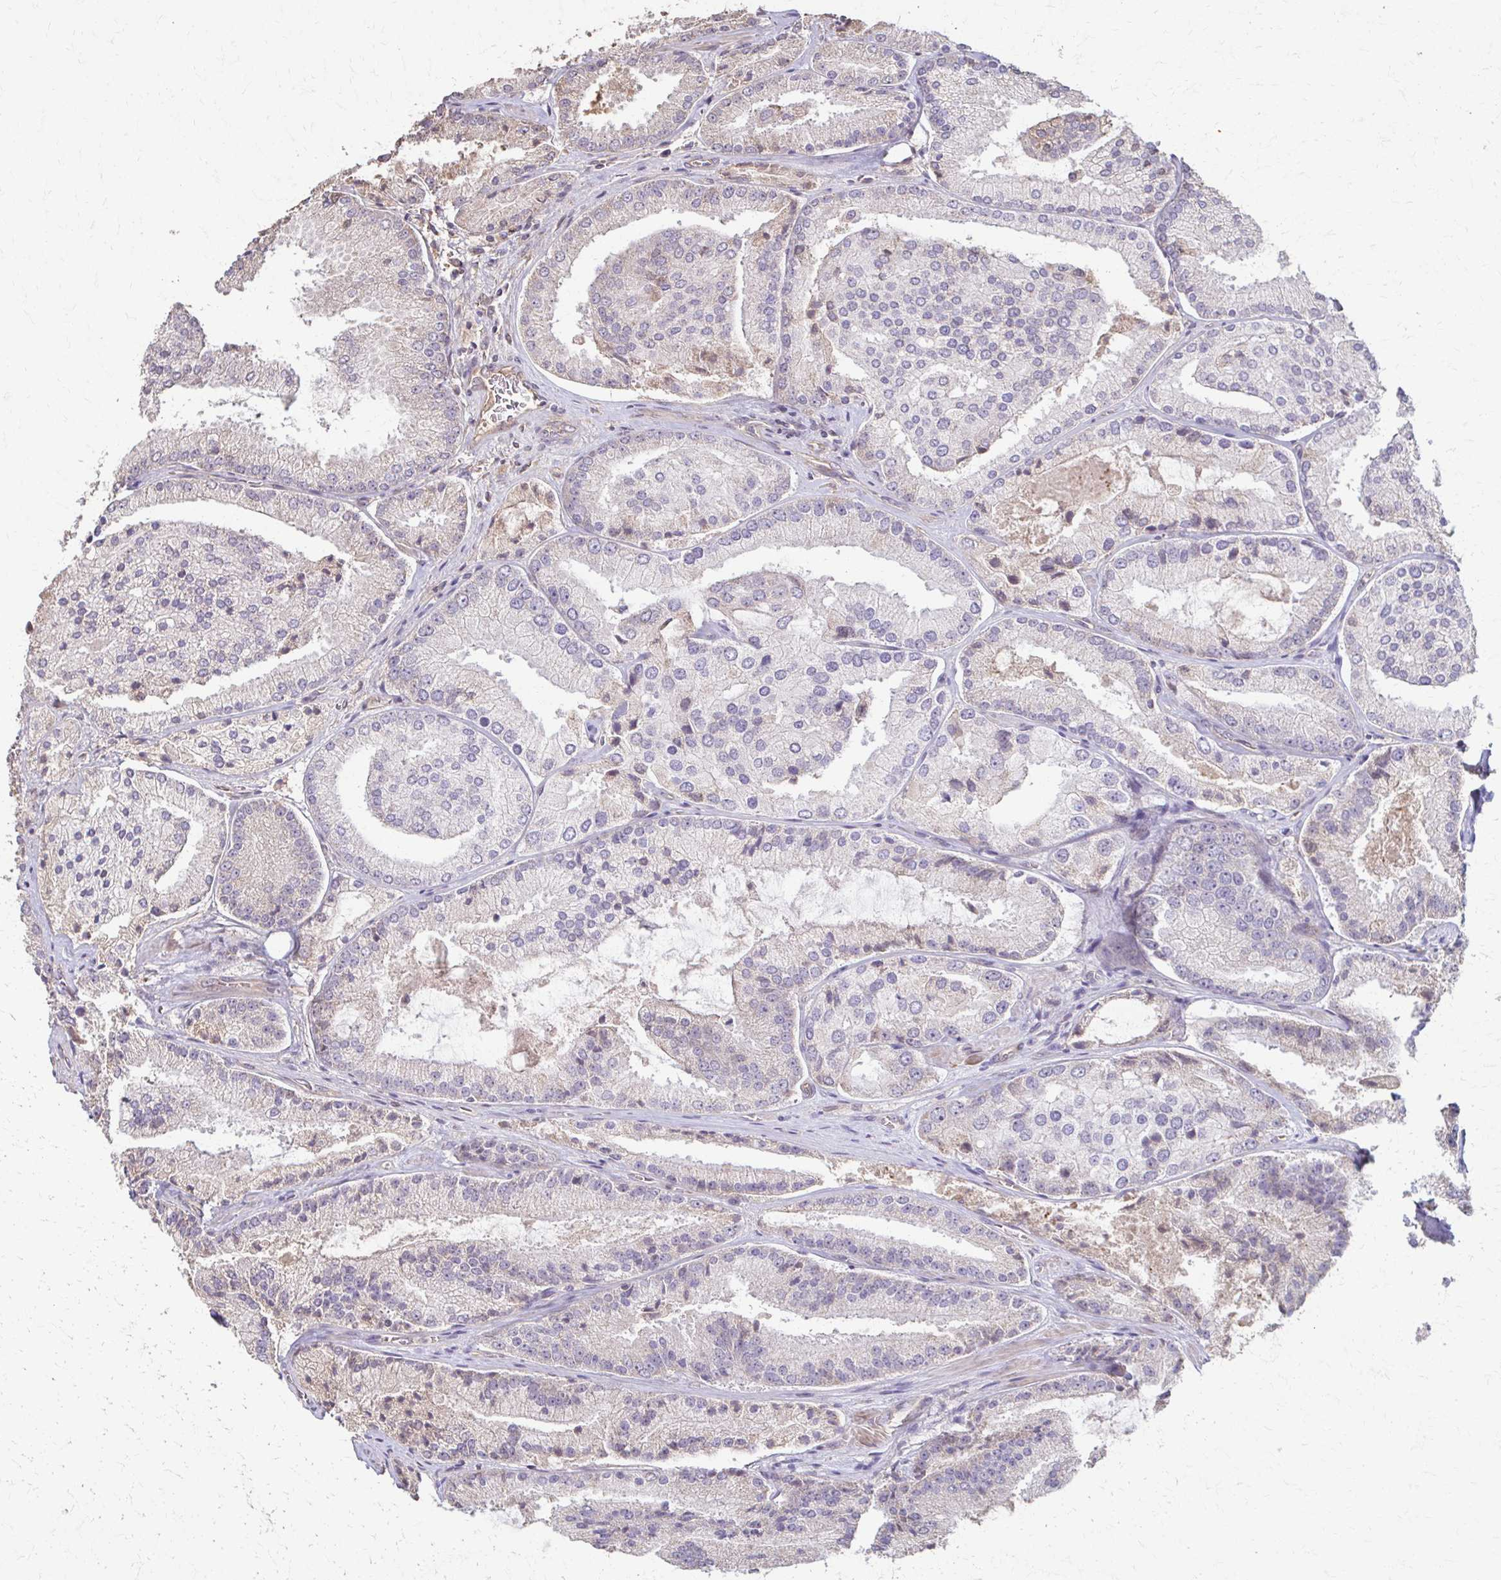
{"staining": {"intensity": "negative", "quantity": "none", "location": "none"}, "tissue": "prostate cancer", "cell_type": "Tumor cells", "image_type": "cancer", "snomed": [{"axis": "morphology", "description": "Adenocarcinoma, High grade"}, {"axis": "topography", "description": "Prostate"}], "caption": "Tumor cells show no significant protein expression in prostate cancer (high-grade adenocarcinoma).", "gene": "IL18BP", "patient": {"sex": "male", "age": 73}}